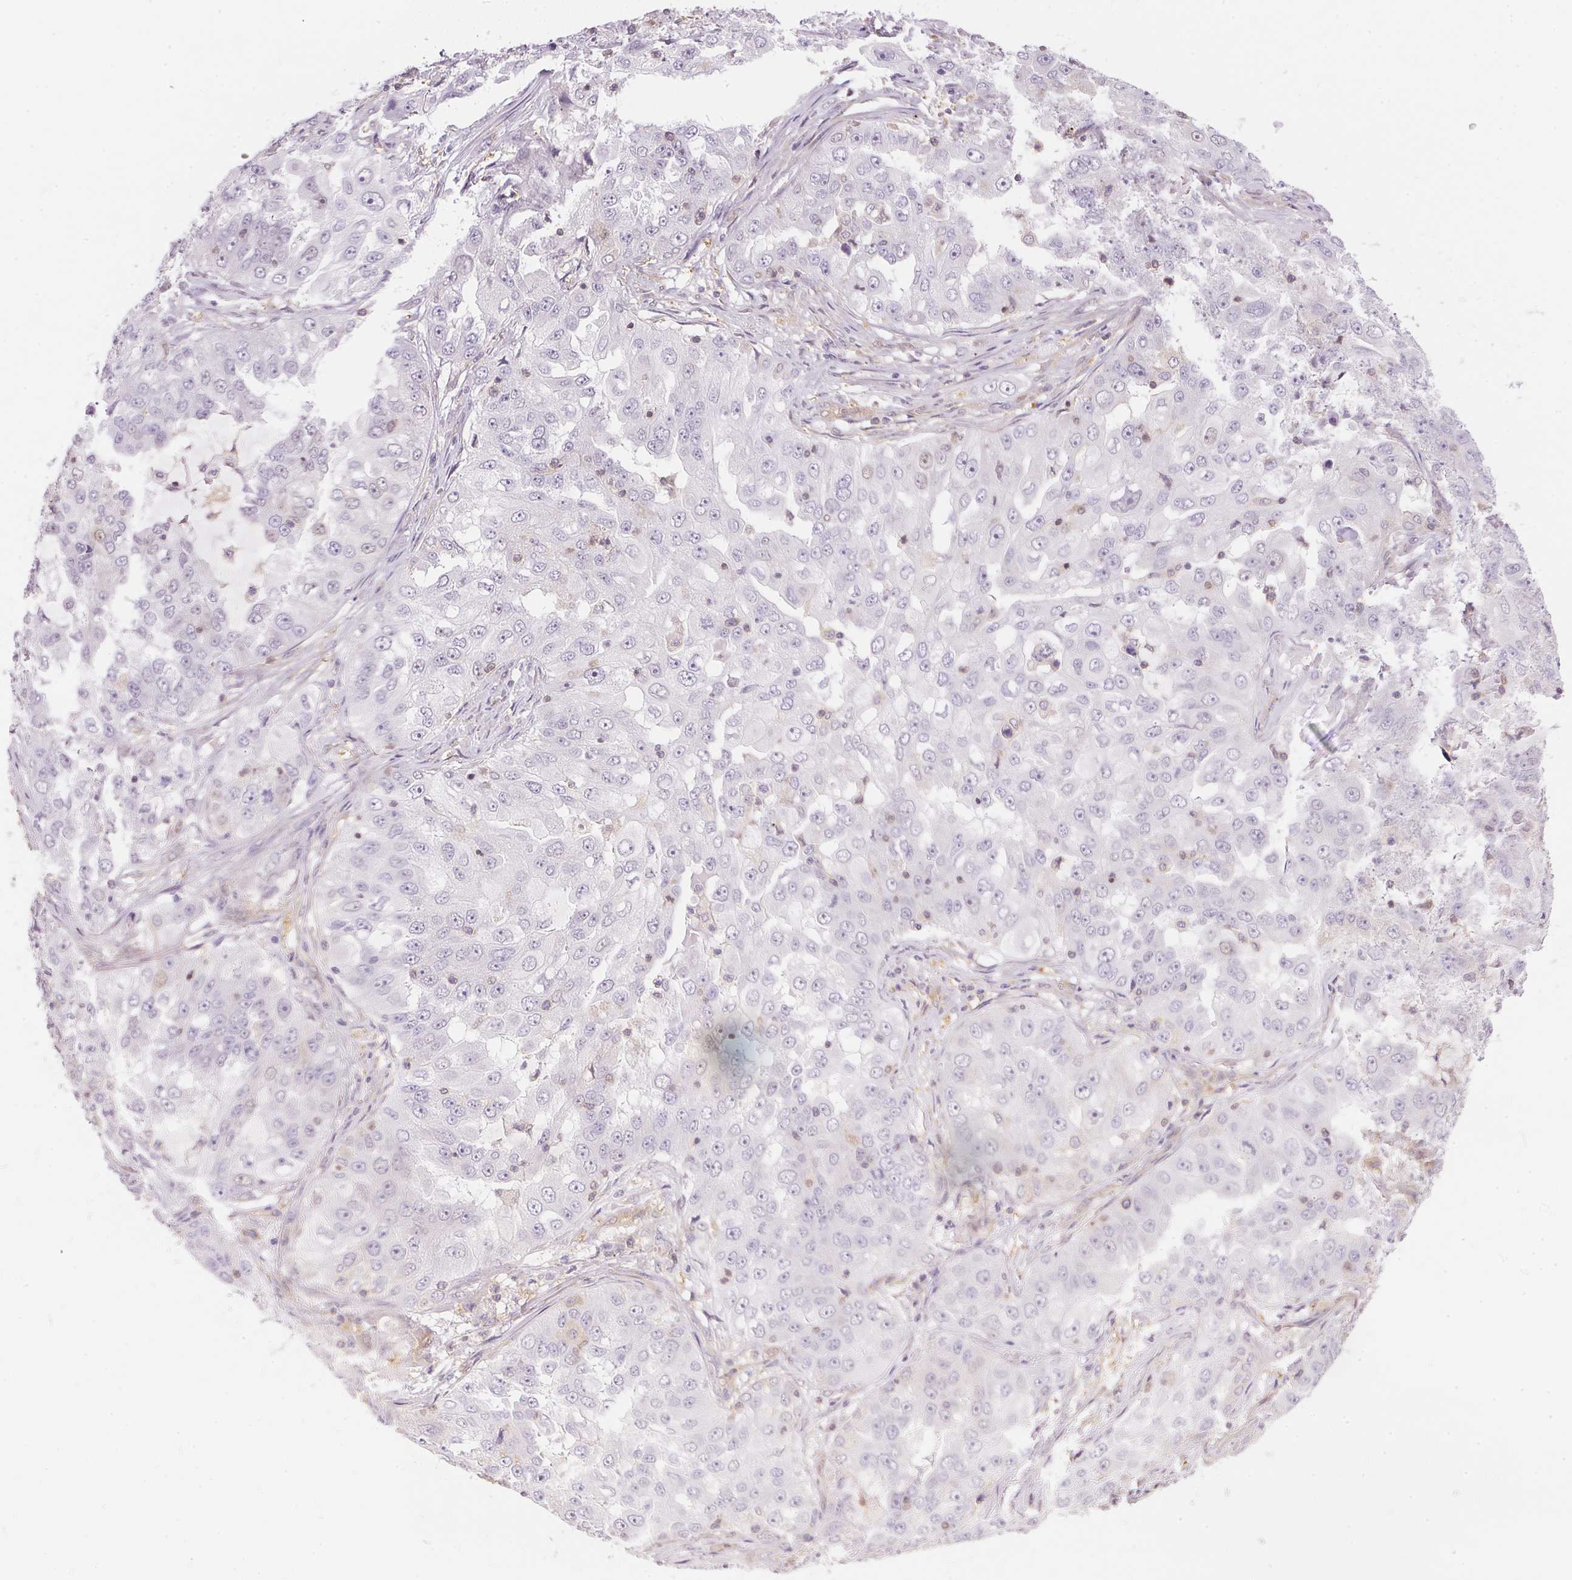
{"staining": {"intensity": "negative", "quantity": "none", "location": "none"}, "tissue": "lung cancer", "cell_type": "Tumor cells", "image_type": "cancer", "snomed": [{"axis": "morphology", "description": "Adenocarcinoma, NOS"}, {"axis": "topography", "description": "Lung"}], "caption": "High power microscopy image of an immunohistochemistry (IHC) micrograph of adenocarcinoma (lung), revealing no significant staining in tumor cells. (Stains: DAB immunohistochemistry (IHC) with hematoxylin counter stain, Microscopy: brightfield microscopy at high magnification).", "gene": "BLMH", "patient": {"sex": "female", "age": 61}}